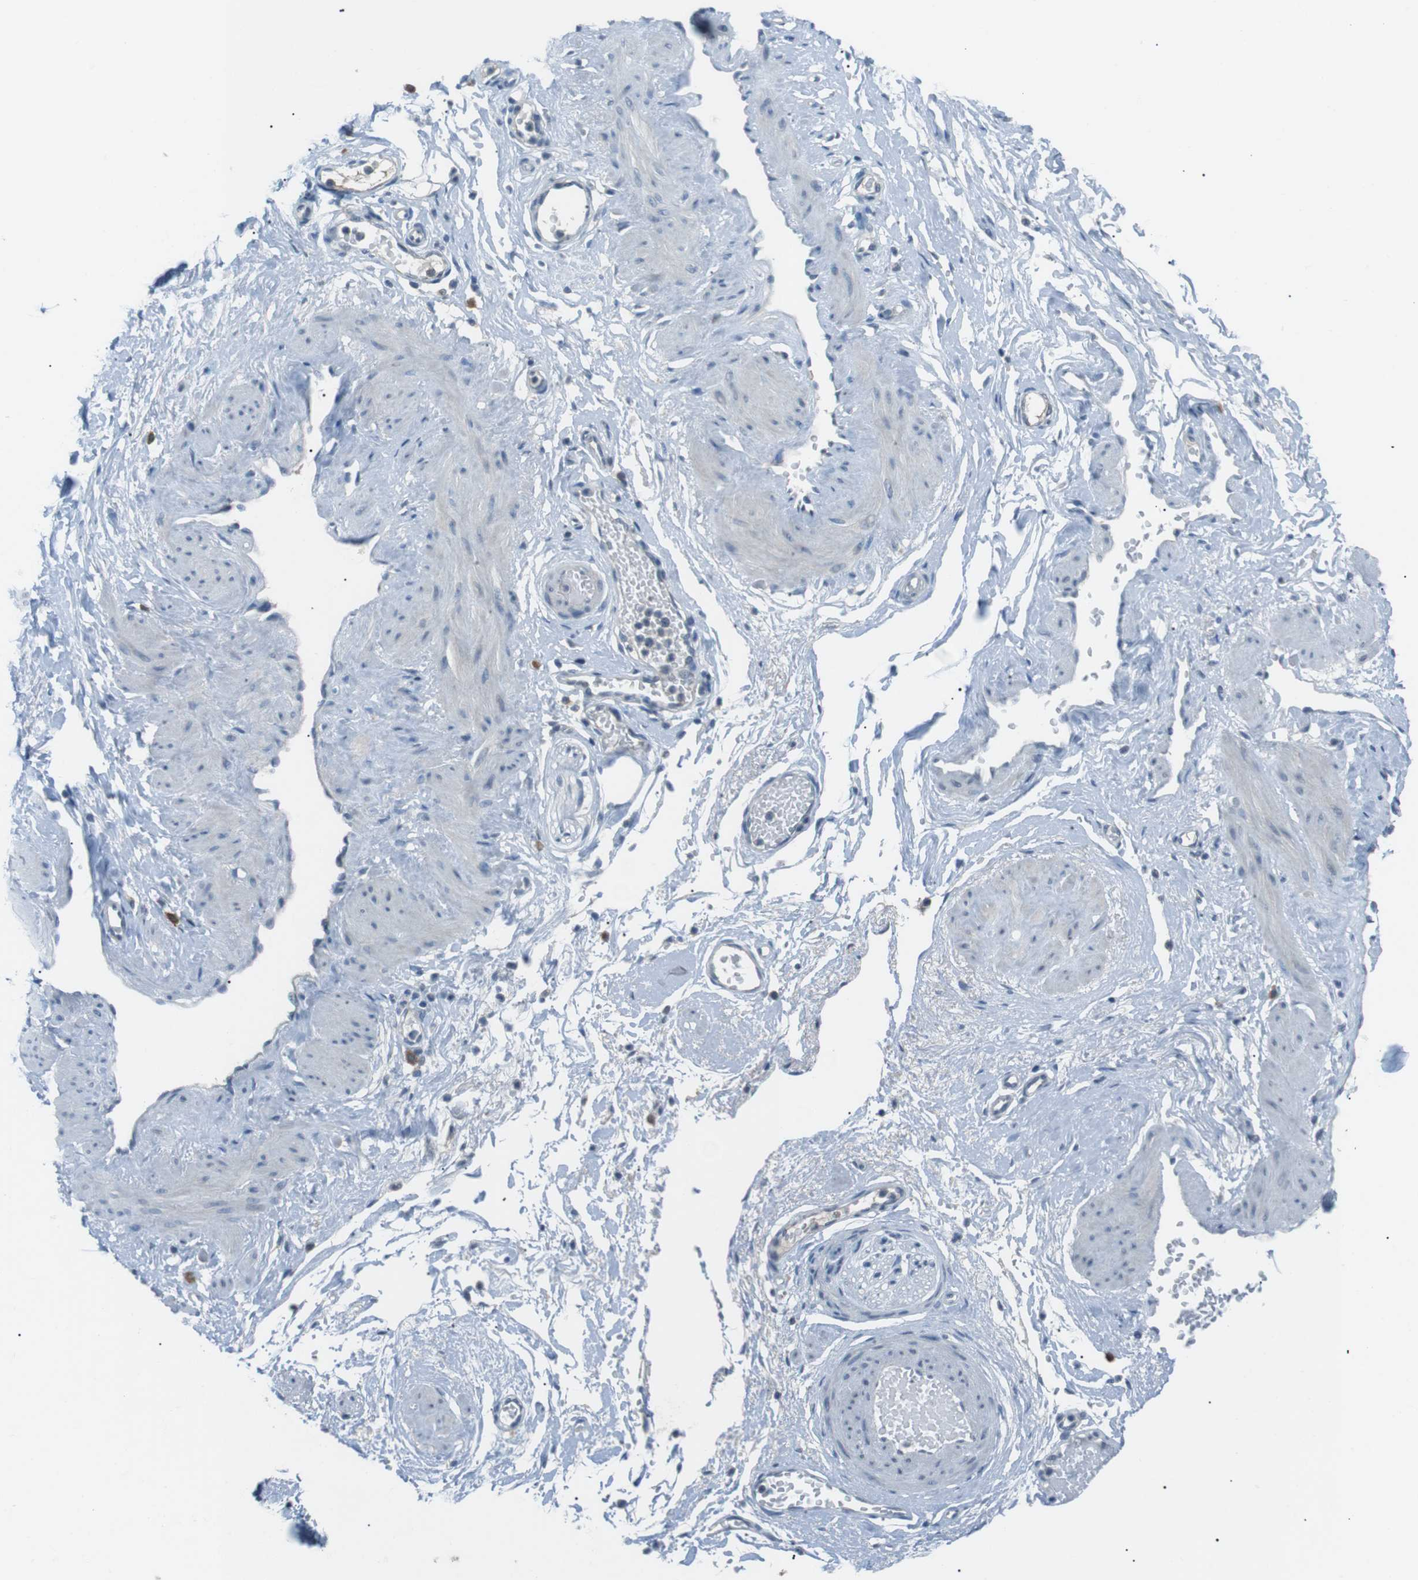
{"staining": {"intensity": "negative", "quantity": "none", "location": "none"}, "tissue": "adipose tissue", "cell_type": "Adipocytes", "image_type": "normal", "snomed": [{"axis": "morphology", "description": "Normal tissue, NOS"}, {"axis": "topography", "description": "Soft tissue"}, {"axis": "topography", "description": "Vascular tissue"}], "caption": "IHC photomicrograph of unremarkable adipose tissue stained for a protein (brown), which demonstrates no staining in adipocytes. Brightfield microscopy of IHC stained with DAB (3,3'-diaminobenzidine) (brown) and hematoxylin (blue), captured at high magnification.", "gene": "FCRLA", "patient": {"sex": "female", "age": 35}}